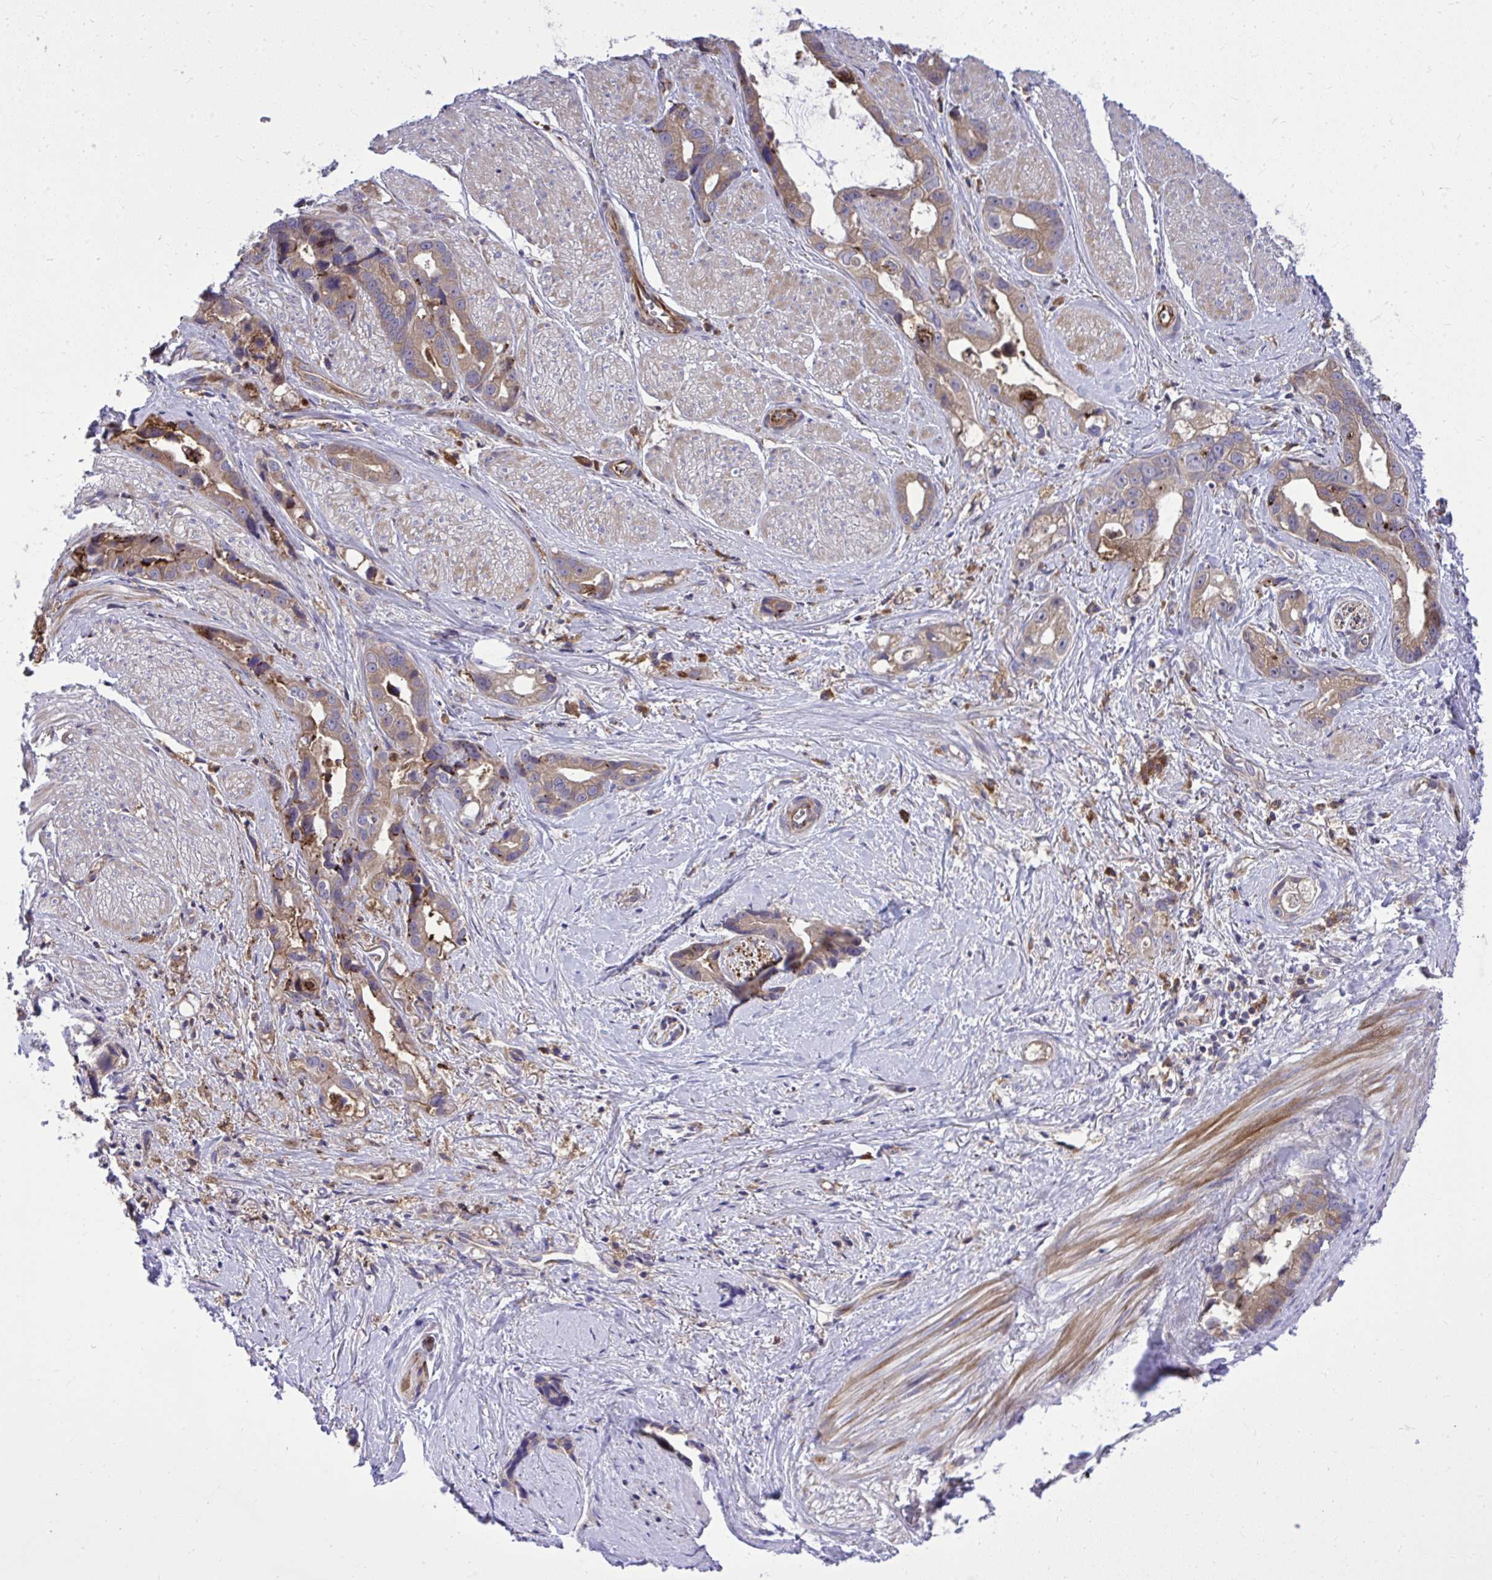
{"staining": {"intensity": "weak", "quantity": ">75%", "location": "cytoplasmic/membranous"}, "tissue": "stomach cancer", "cell_type": "Tumor cells", "image_type": "cancer", "snomed": [{"axis": "morphology", "description": "Adenocarcinoma, NOS"}, {"axis": "topography", "description": "Stomach"}], "caption": "Approximately >75% of tumor cells in human stomach cancer (adenocarcinoma) show weak cytoplasmic/membranous protein positivity as visualized by brown immunohistochemical staining.", "gene": "PAIP2", "patient": {"sex": "male", "age": 55}}